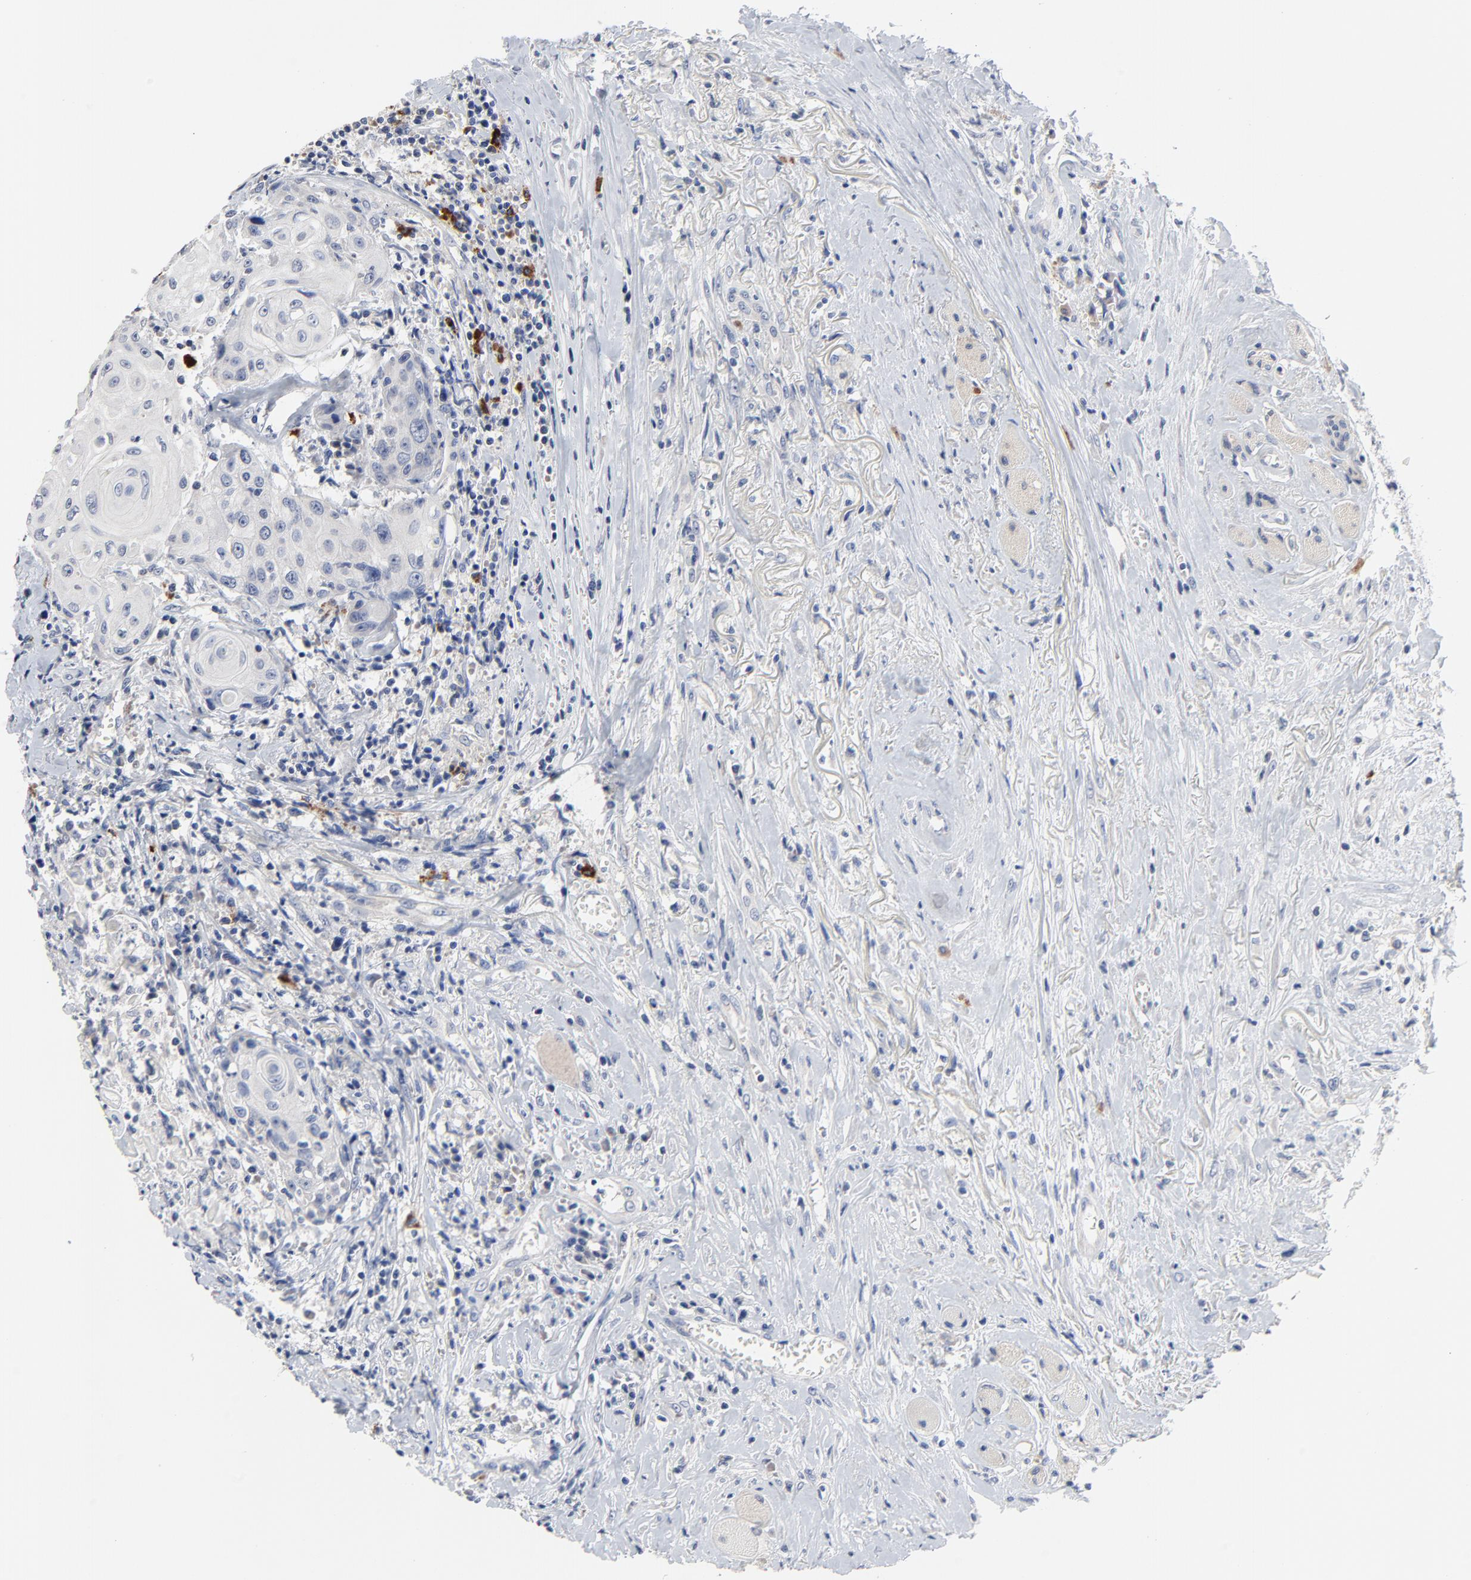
{"staining": {"intensity": "negative", "quantity": "none", "location": "none"}, "tissue": "head and neck cancer", "cell_type": "Tumor cells", "image_type": "cancer", "snomed": [{"axis": "morphology", "description": "Squamous cell carcinoma, NOS"}, {"axis": "topography", "description": "Oral tissue"}, {"axis": "topography", "description": "Head-Neck"}], "caption": "There is no significant staining in tumor cells of head and neck cancer.", "gene": "FBXL5", "patient": {"sex": "female", "age": 82}}